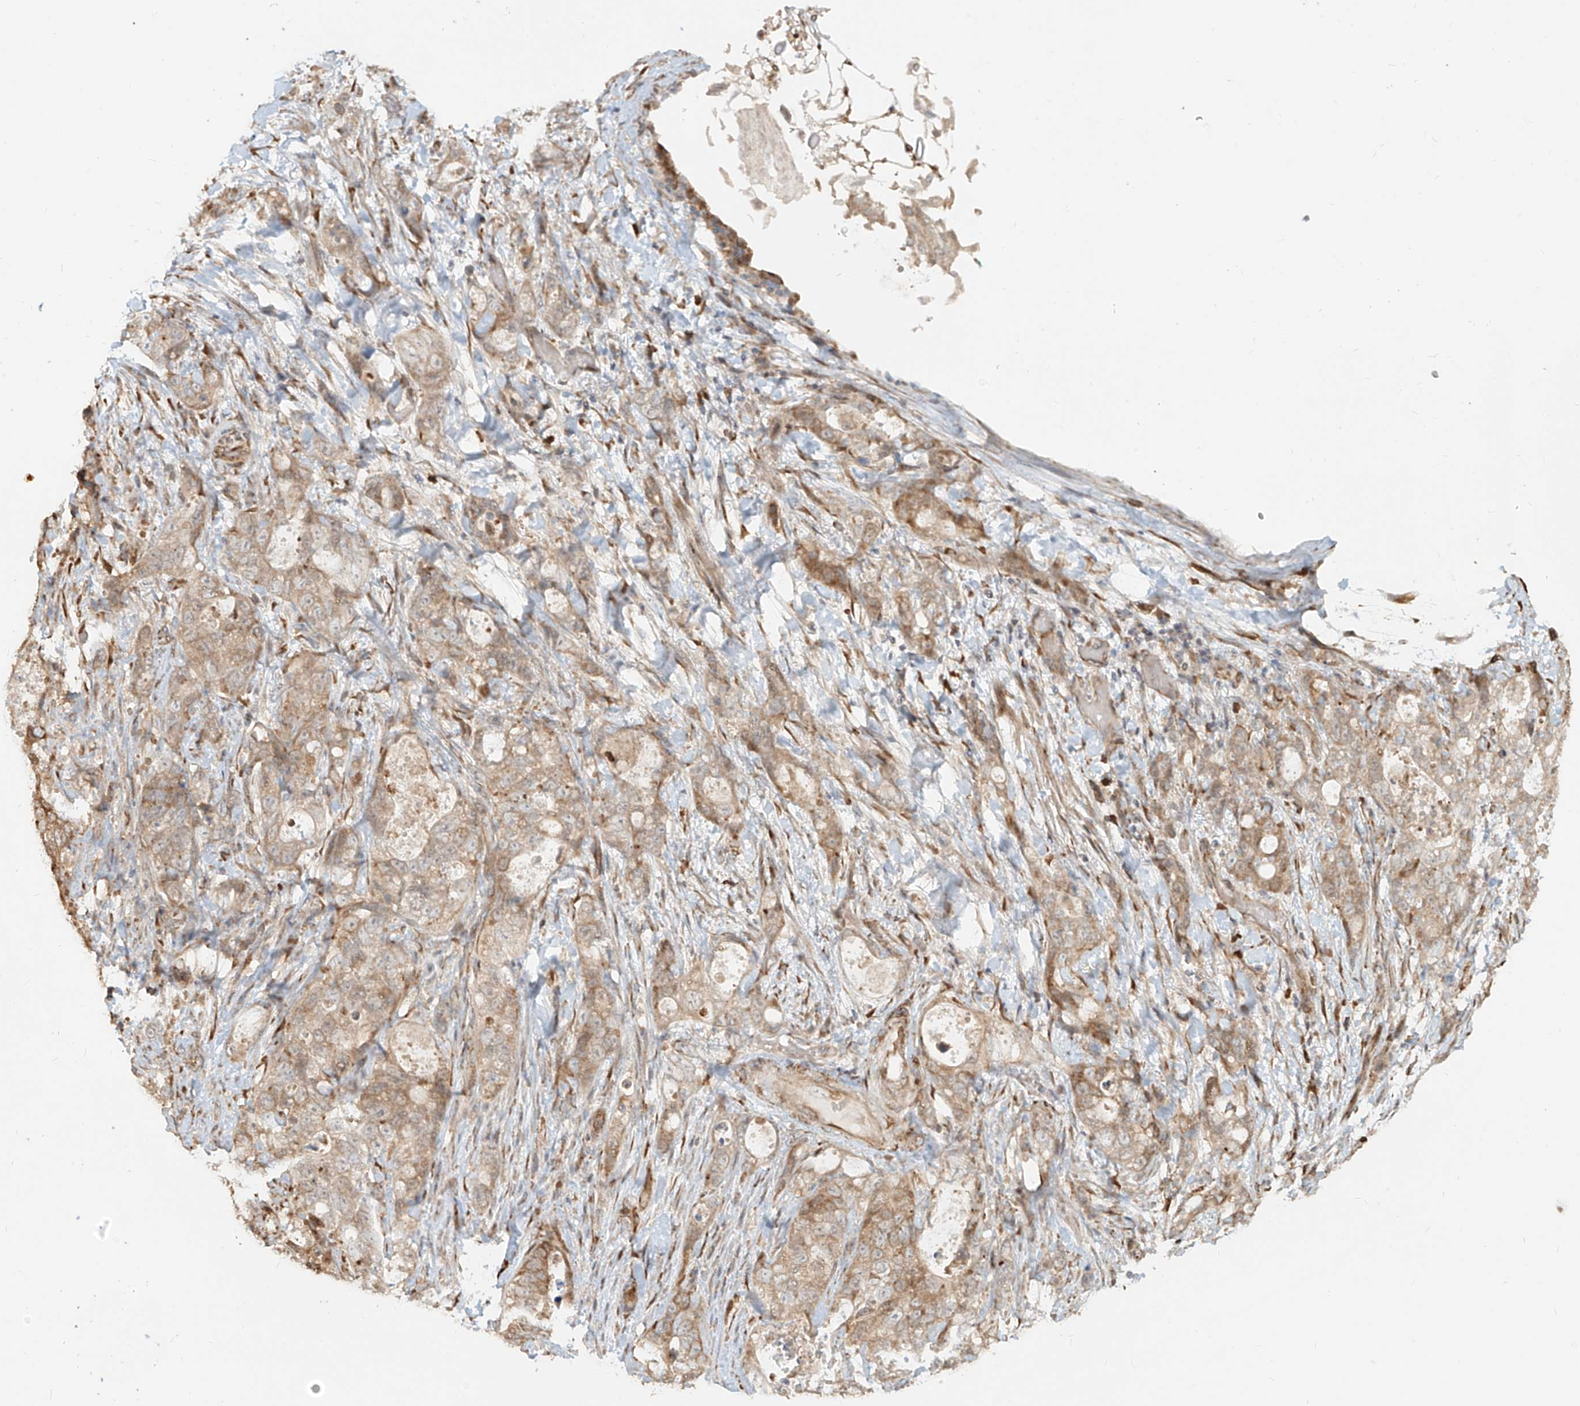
{"staining": {"intensity": "moderate", "quantity": ">75%", "location": "cytoplasmic/membranous"}, "tissue": "stomach cancer", "cell_type": "Tumor cells", "image_type": "cancer", "snomed": [{"axis": "morphology", "description": "Normal tissue, NOS"}, {"axis": "morphology", "description": "Adenocarcinoma, NOS"}, {"axis": "topography", "description": "Stomach"}], "caption": "Immunohistochemistry photomicrograph of neoplastic tissue: human stomach adenocarcinoma stained using immunohistochemistry (IHC) displays medium levels of moderate protein expression localized specifically in the cytoplasmic/membranous of tumor cells, appearing as a cytoplasmic/membranous brown color.", "gene": "UBE2K", "patient": {"sex": "female", "age": 89}}